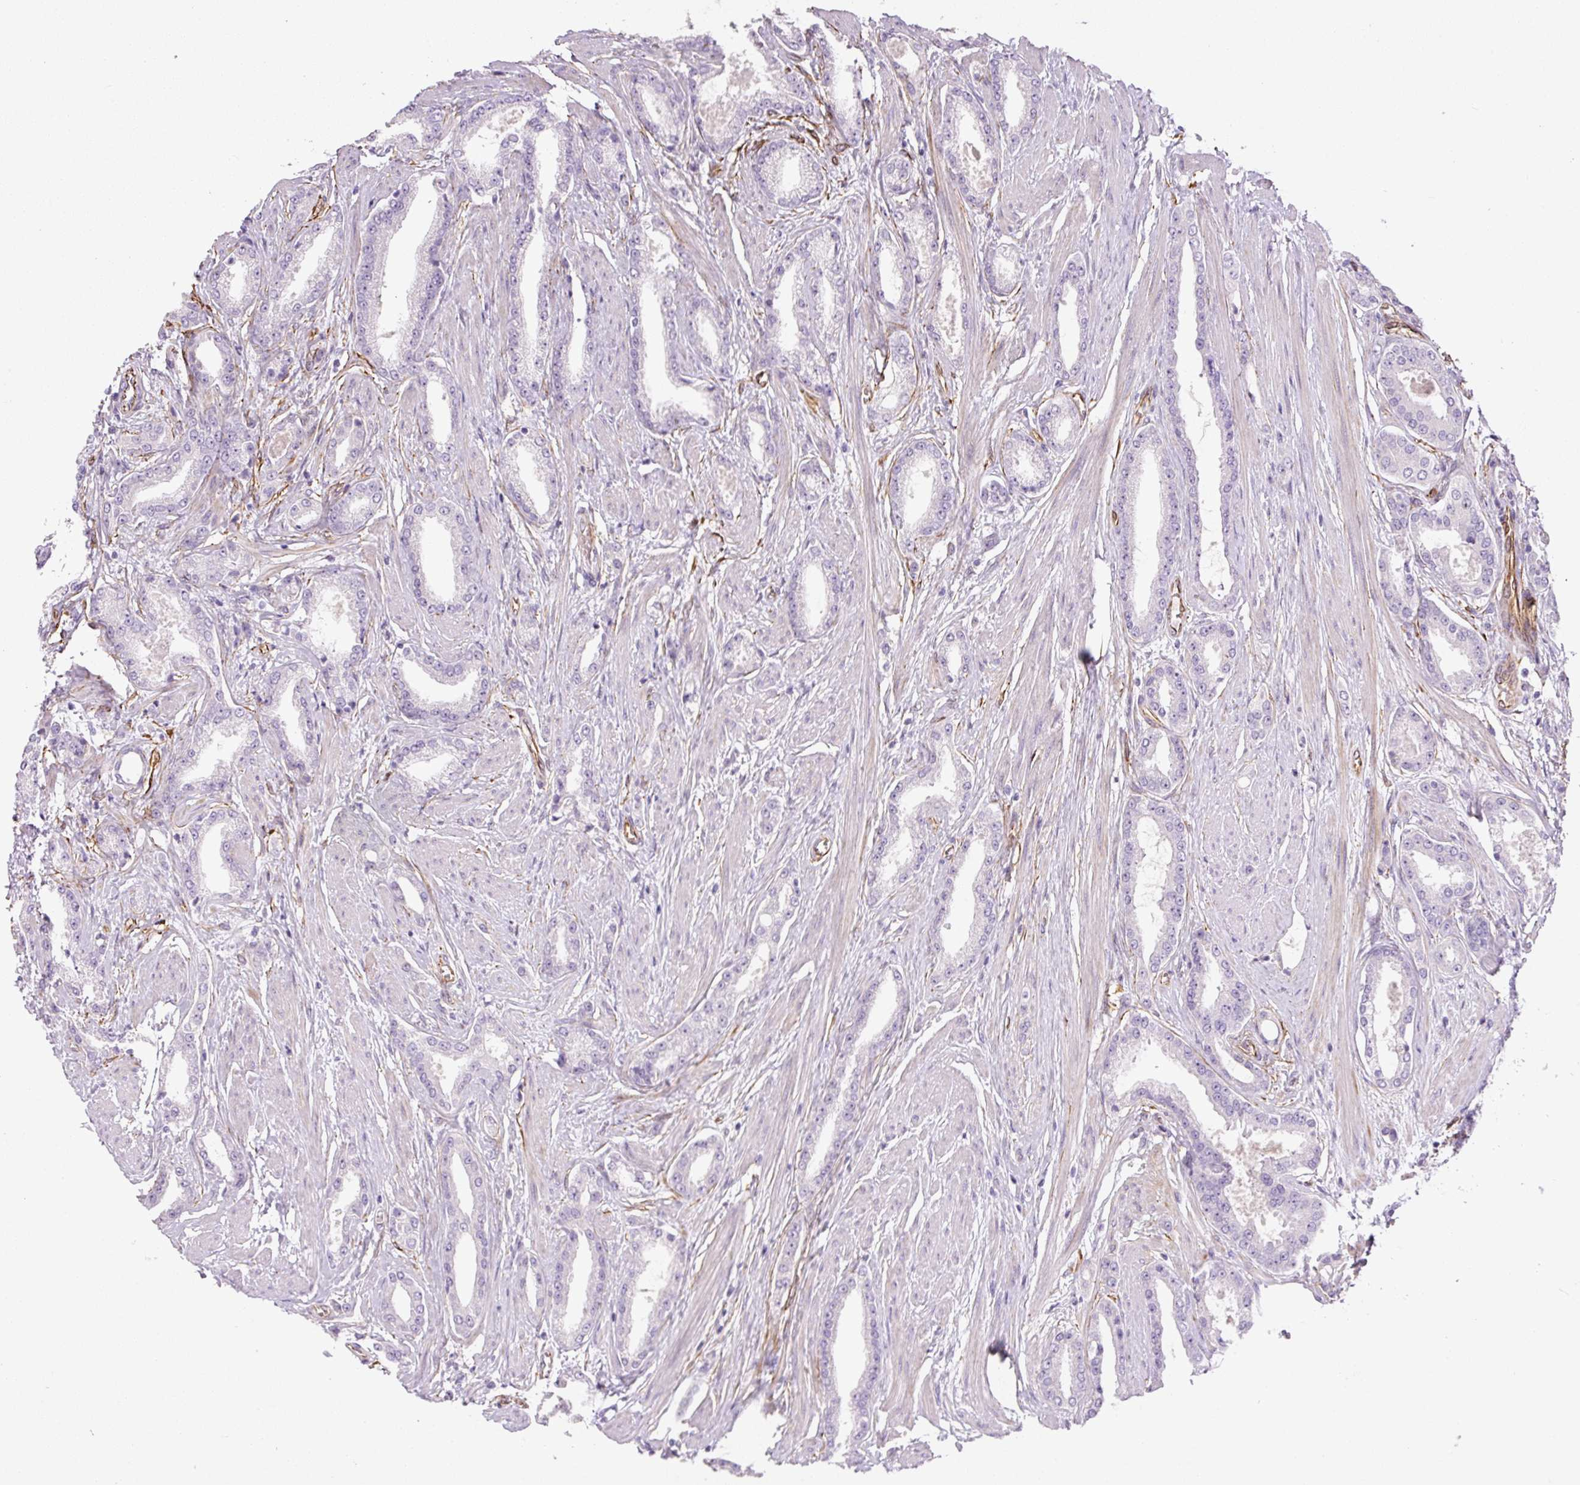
{"staining": {"intensity": "negative", "quantity": "none", "location": "none"}, "tissue": "prostate cancer", "cell_type": "Tumor cells", "image_type": "cancer", "snomed": [{"axis": "morphology", "description": "Adenocarcinoma, Low grade"}, {"axis": "topography", "description": "Prostate"}], "caption": "An IHC photomicrograph of prostate adenocarcinoma (low-grade) is shown. There is no staining in tumor cells of prostate adenocarcinoma (low-grade).", "gene": "NES", "patient": {"sex": "male", "age": 42}}